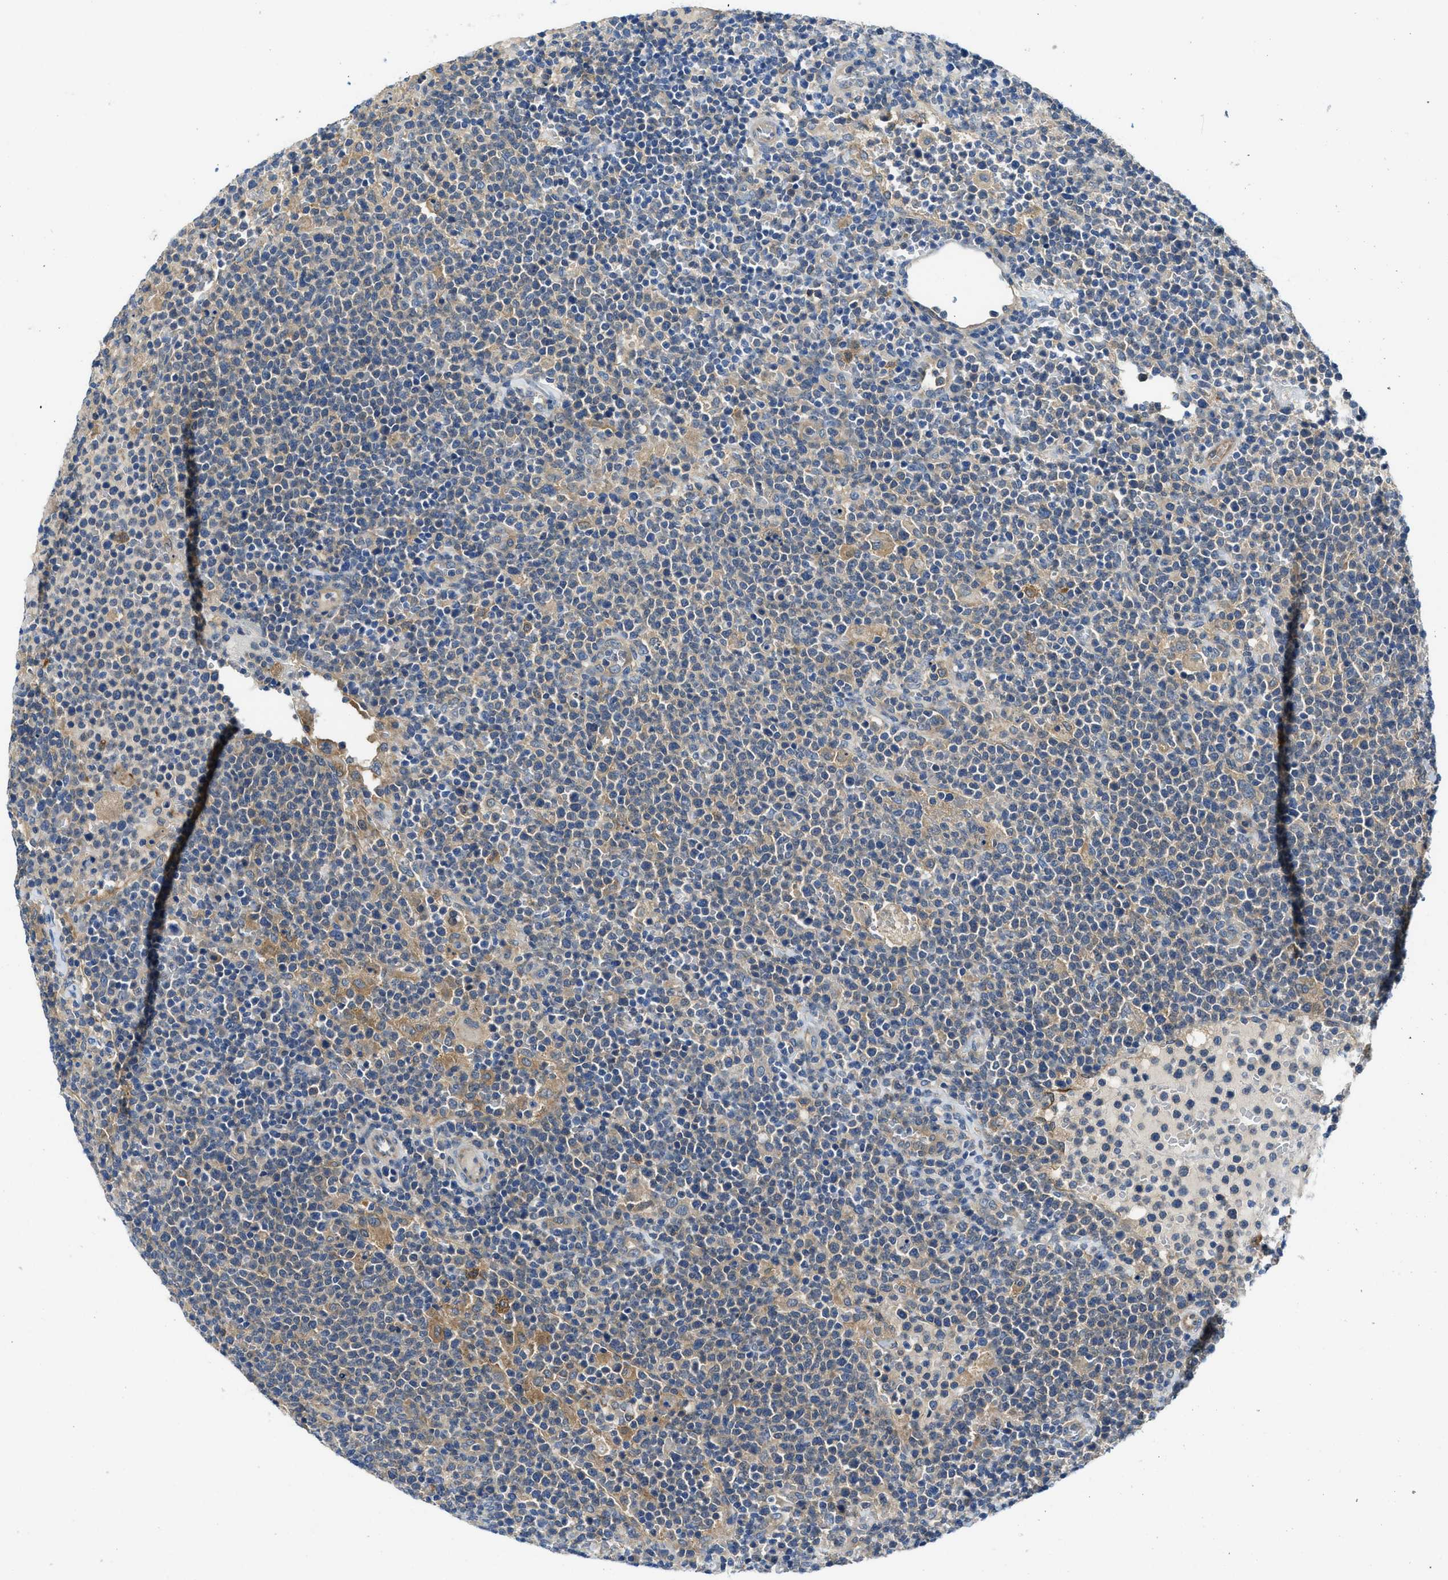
{"staining": {"intensity": "moderate", "quantity": "<25%", "location": "cytoplasmic/membranous"}, "tissue": "lymphoma", "cell_type": "Tumor cells", "image_type": "cancer", "snomed": [{"axis": "morphology", "description": "Malignant lymphoma, non-Hodgkin's type, High grade"}, {"axis": "topography", "description": "Lymph node"}], "caption": "A high-resolution photomicrograph shows immunohistochemistry staining of lymphoma, which reveals moderate cytoplasmic/membranous staining in approximately <25% of tumor cells.", "gene": "RIPK2", "patient": {"sex": "male", "age": 61}}